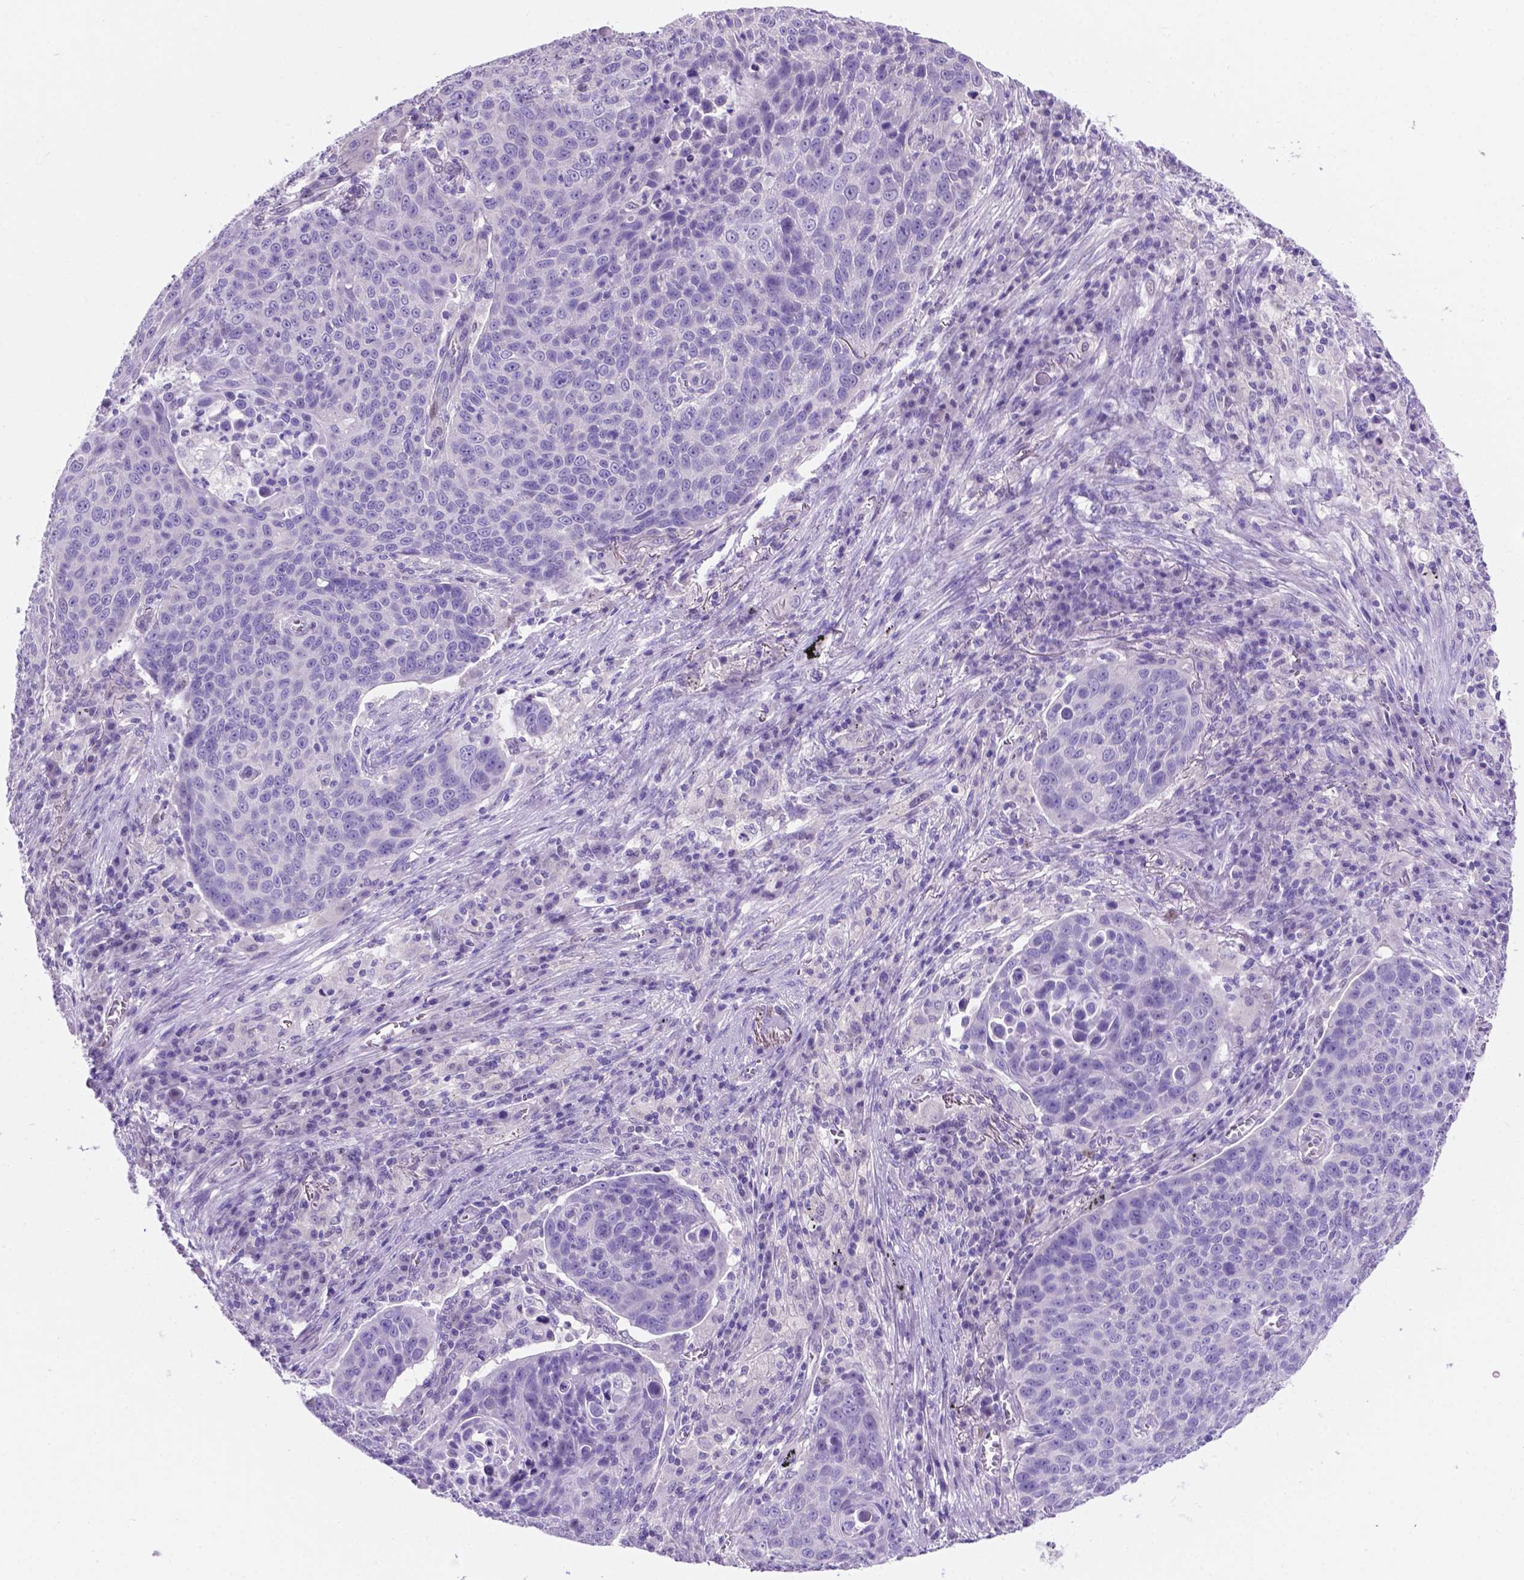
{"staining": {"intensity": "negative", "quantity": "none", "location": "none"}, "tissue": "lung cancer", "cell_type": "Tumor cells", "image_type": "cancer", "snomed": [{"axis": "morphology", "description": "Squamous cell carcinoma, NOS"}, {"axis": "topography", "description": "Lung"}], "caption": "Lung cancer (squamous cell carcinoma) was stained to show a protein in brown. There is no significant positivity in tumor cells.", "gene": "TMEM210", "patient": {"sex": "male", "age": 78}}